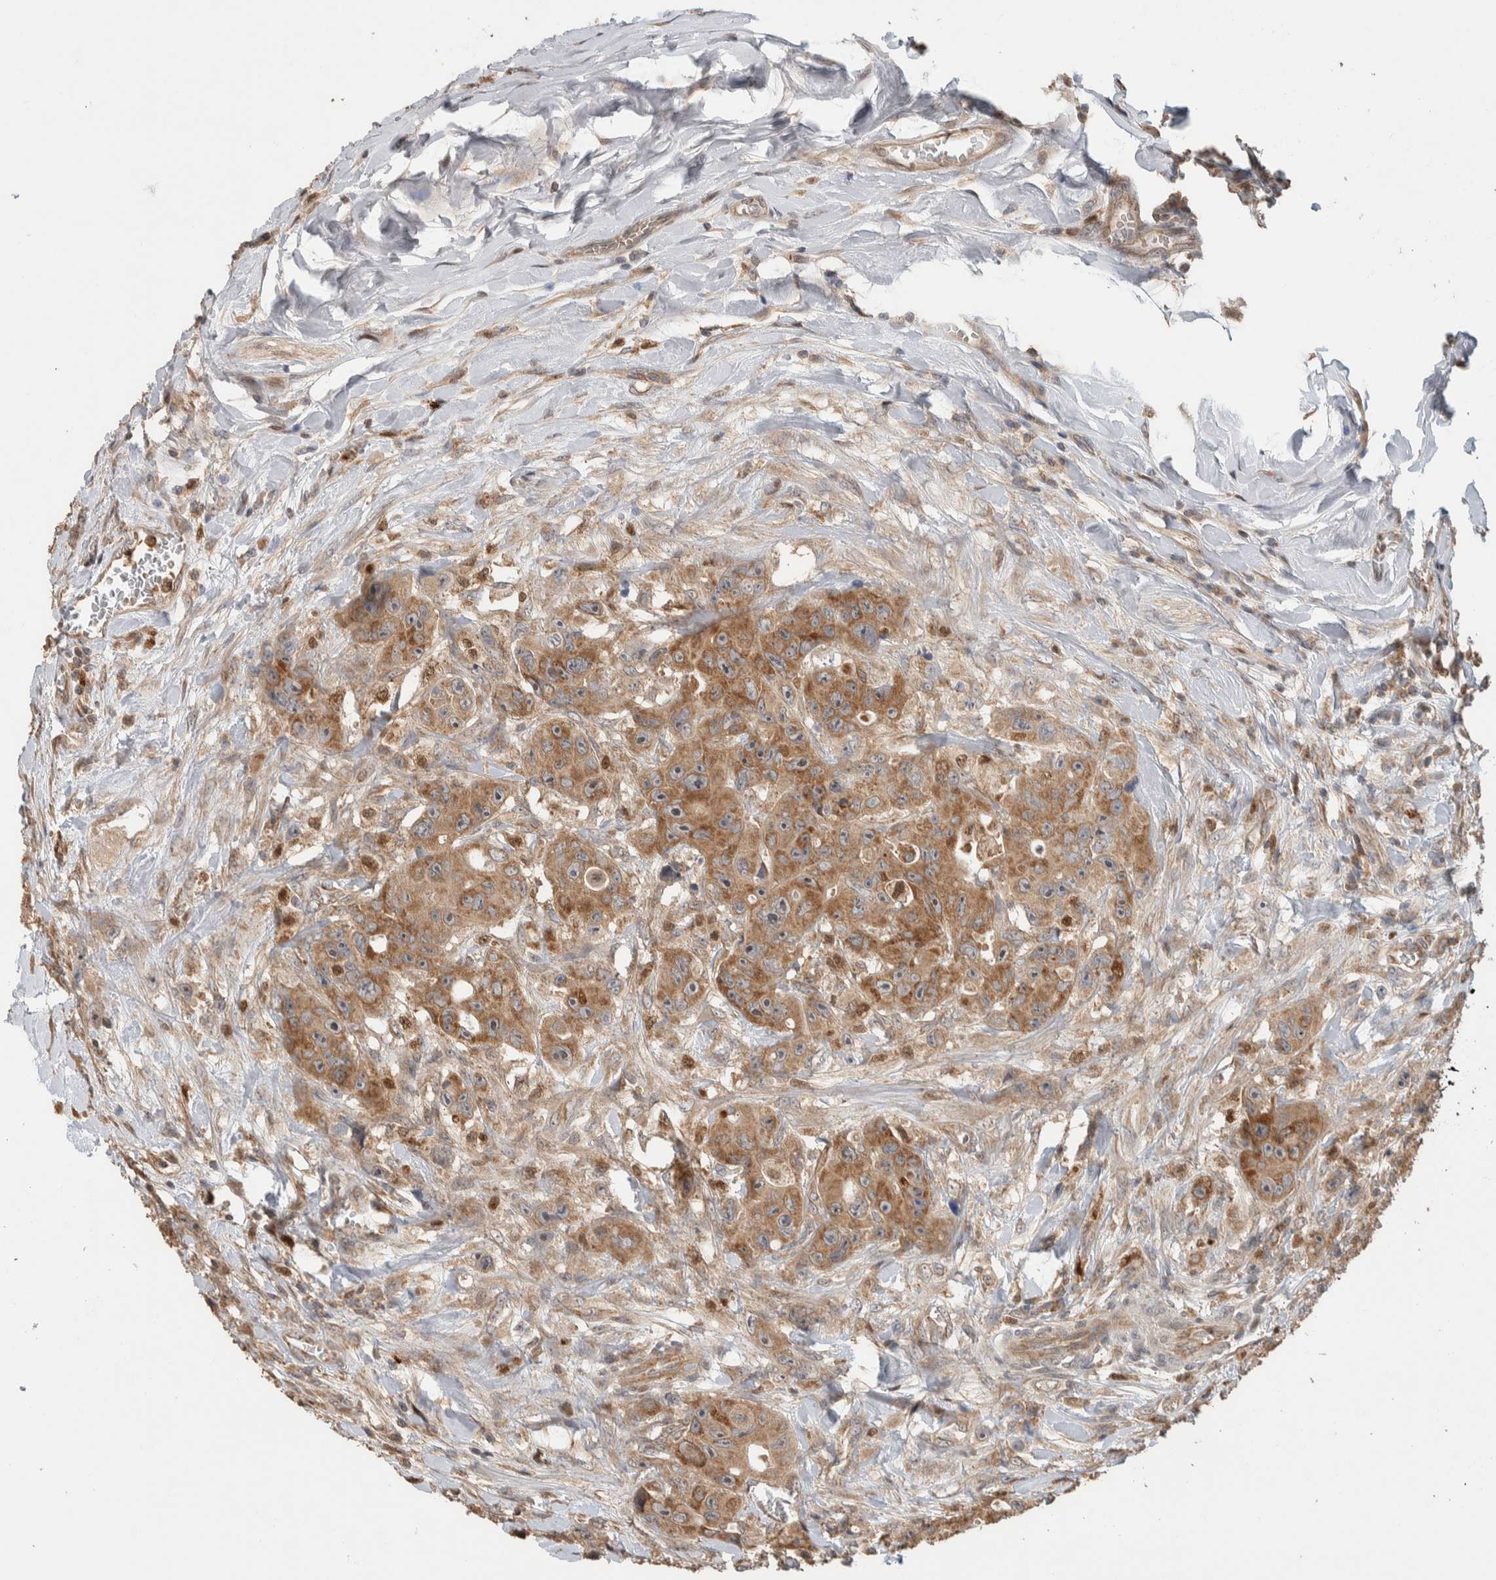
{"staining": {"intensity": "moderate", "quantity": ">75%", "location": "cytoplasmic/membranous"}, "tissue": "colorectal cancer", "cell_type": "Tumor cells", "image_type": "cancer", "snomed": [{"axis": "morphology", "description": "Adenocarcinoma, NOS"}, {"axis": "topography", "description": "Colon"}], "caption": "Adenocarcinoma (colorectal) stained with a protein marker reveals moderate staining in tumor cells.", "gene": "VPS53", "patient": {"sex": "female", "age": 46}}